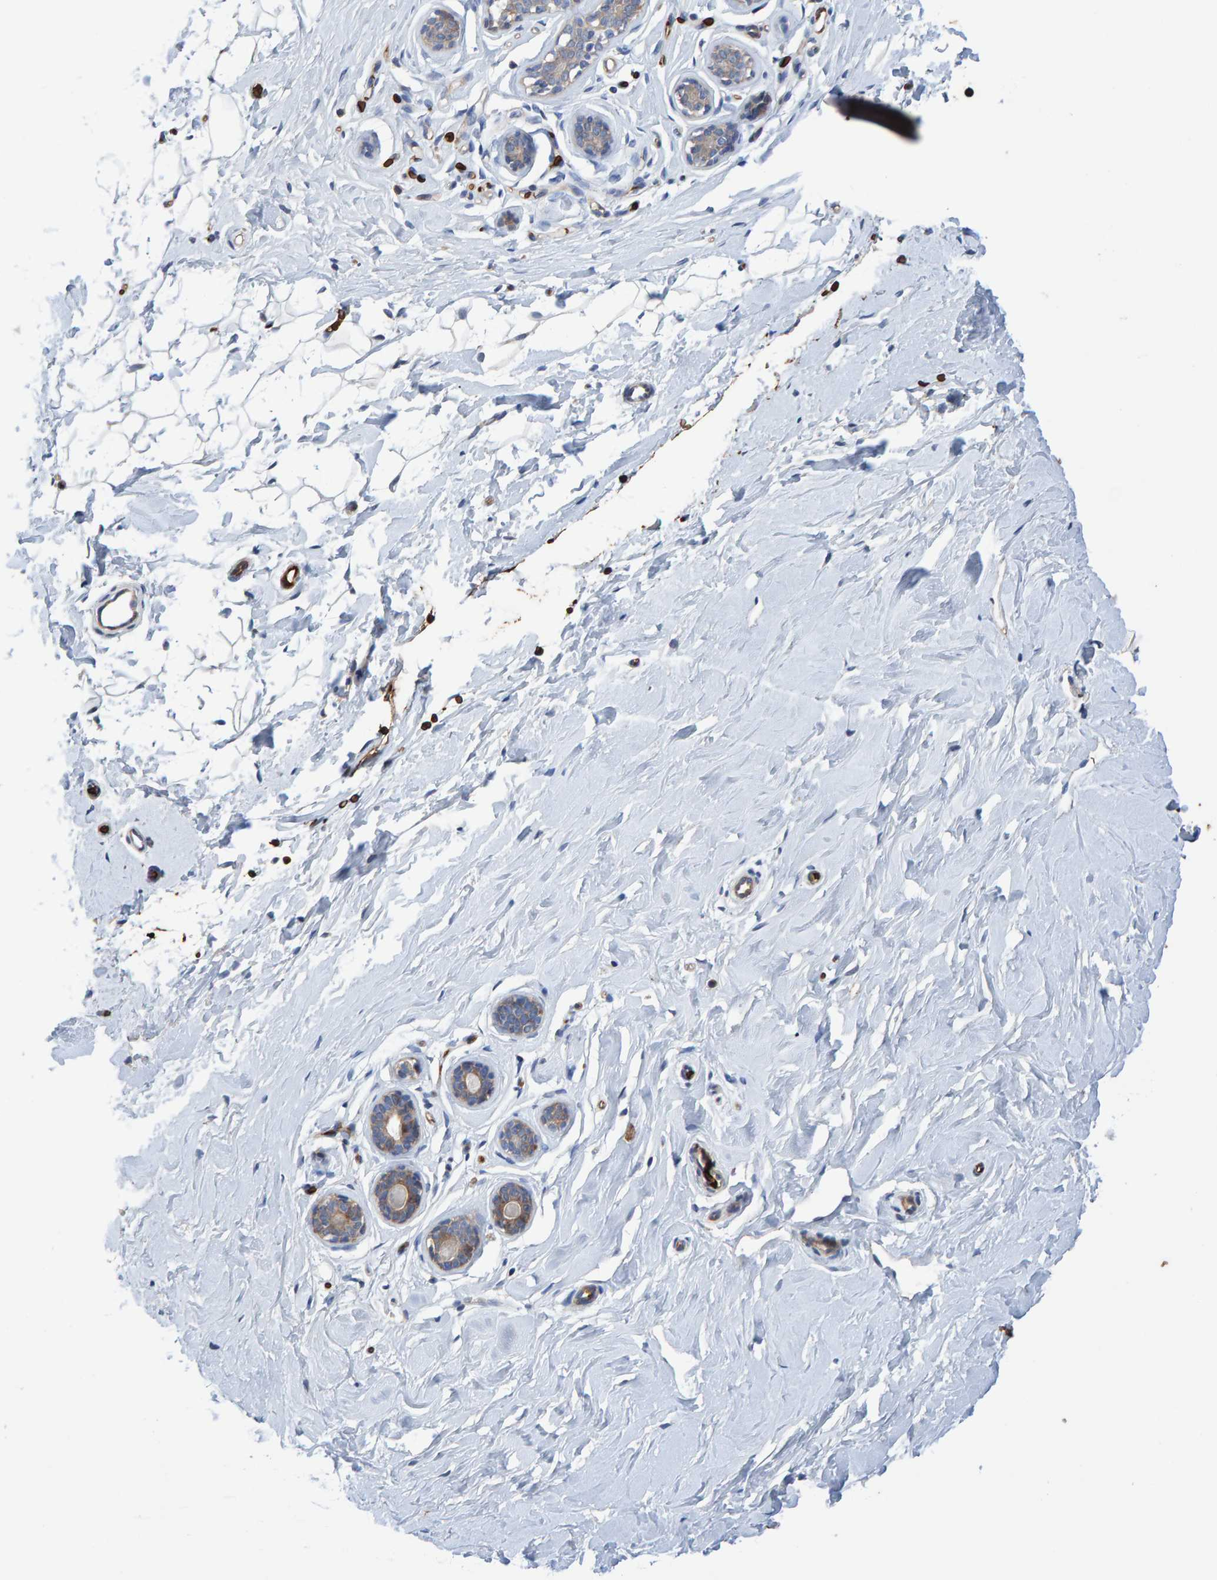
{"staining": {"intensity": "negative", "quantity": "none", "location": "none"}, "tissue": "breast", "cell_type": "Adipocytes", "image_type": "normal", "snomed": [{"axis": "morphology", "description": "Normal tissue, NOS"}, {"axis": "topography", "description": "Breast"}], "caption": "DAB immunohistochemical staining of normal human breast exhibits no significant expression in adipocytes. (Brightfield microscopy of DAB immunohistochemistry (IHC) at high magnification).", "gene": "VPS9D1", "patient": {"sex": "female", "age": 23}}